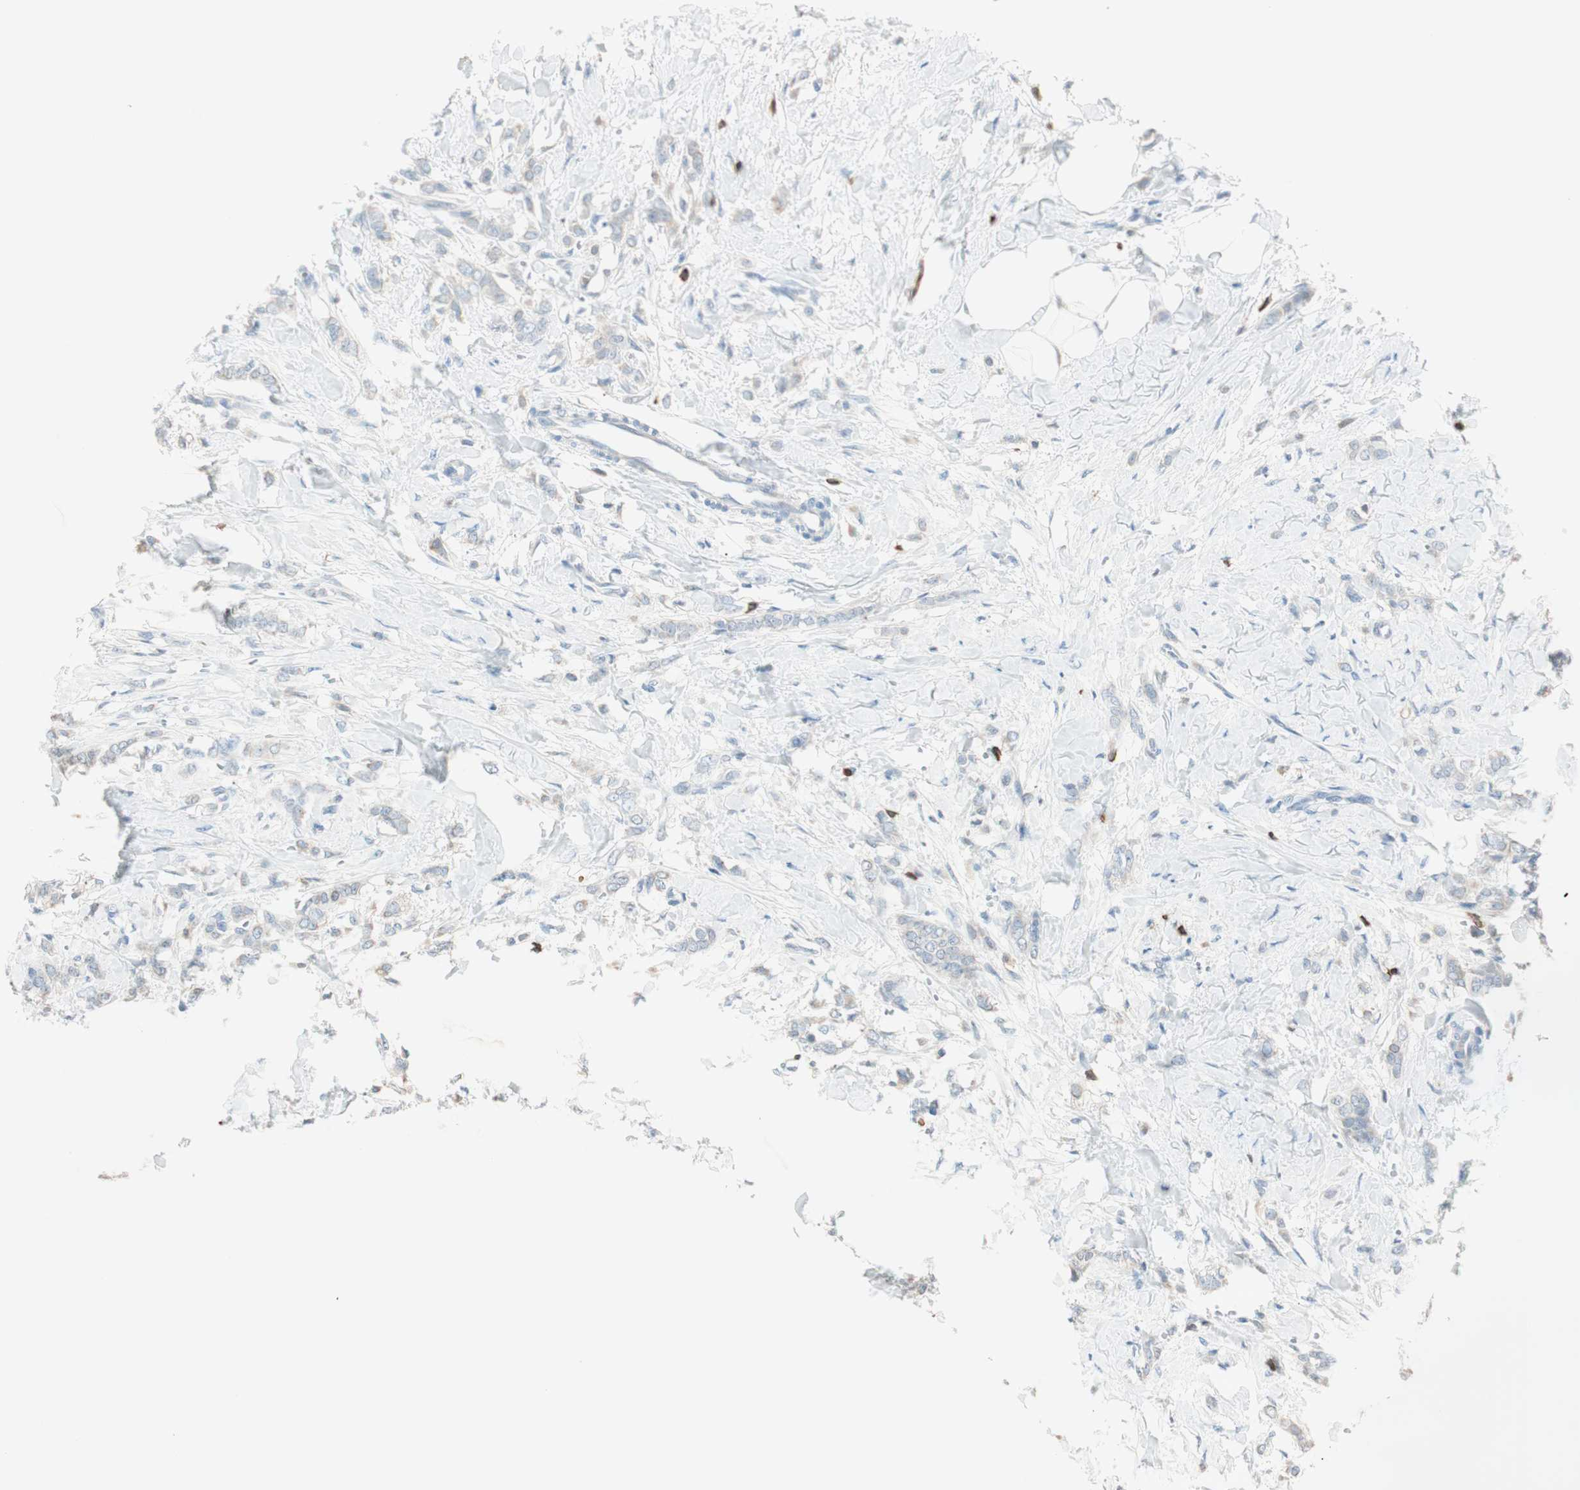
{"staining": {"intensity": "negative", "quantity": "none", "location": "none"}, "tissue": "breast cancer", "cell_type": "Tumor cells", "image_type": "cancer", "snomed": [{"axis": "morphology", "description": "Lobular carcinoma, in situ"}, {"axis": "morphology", "description": "Lobular carcinoma"}, {"axis": "topography", "description": "Breast"}], "caption": "There is no significant positivity in tumor cells of breast lobular carcinoma in situ. (DAB immunohistochemistry, high magnification).", "gene": "HPGD", "patient": {"sex": "female", "age": 41}}